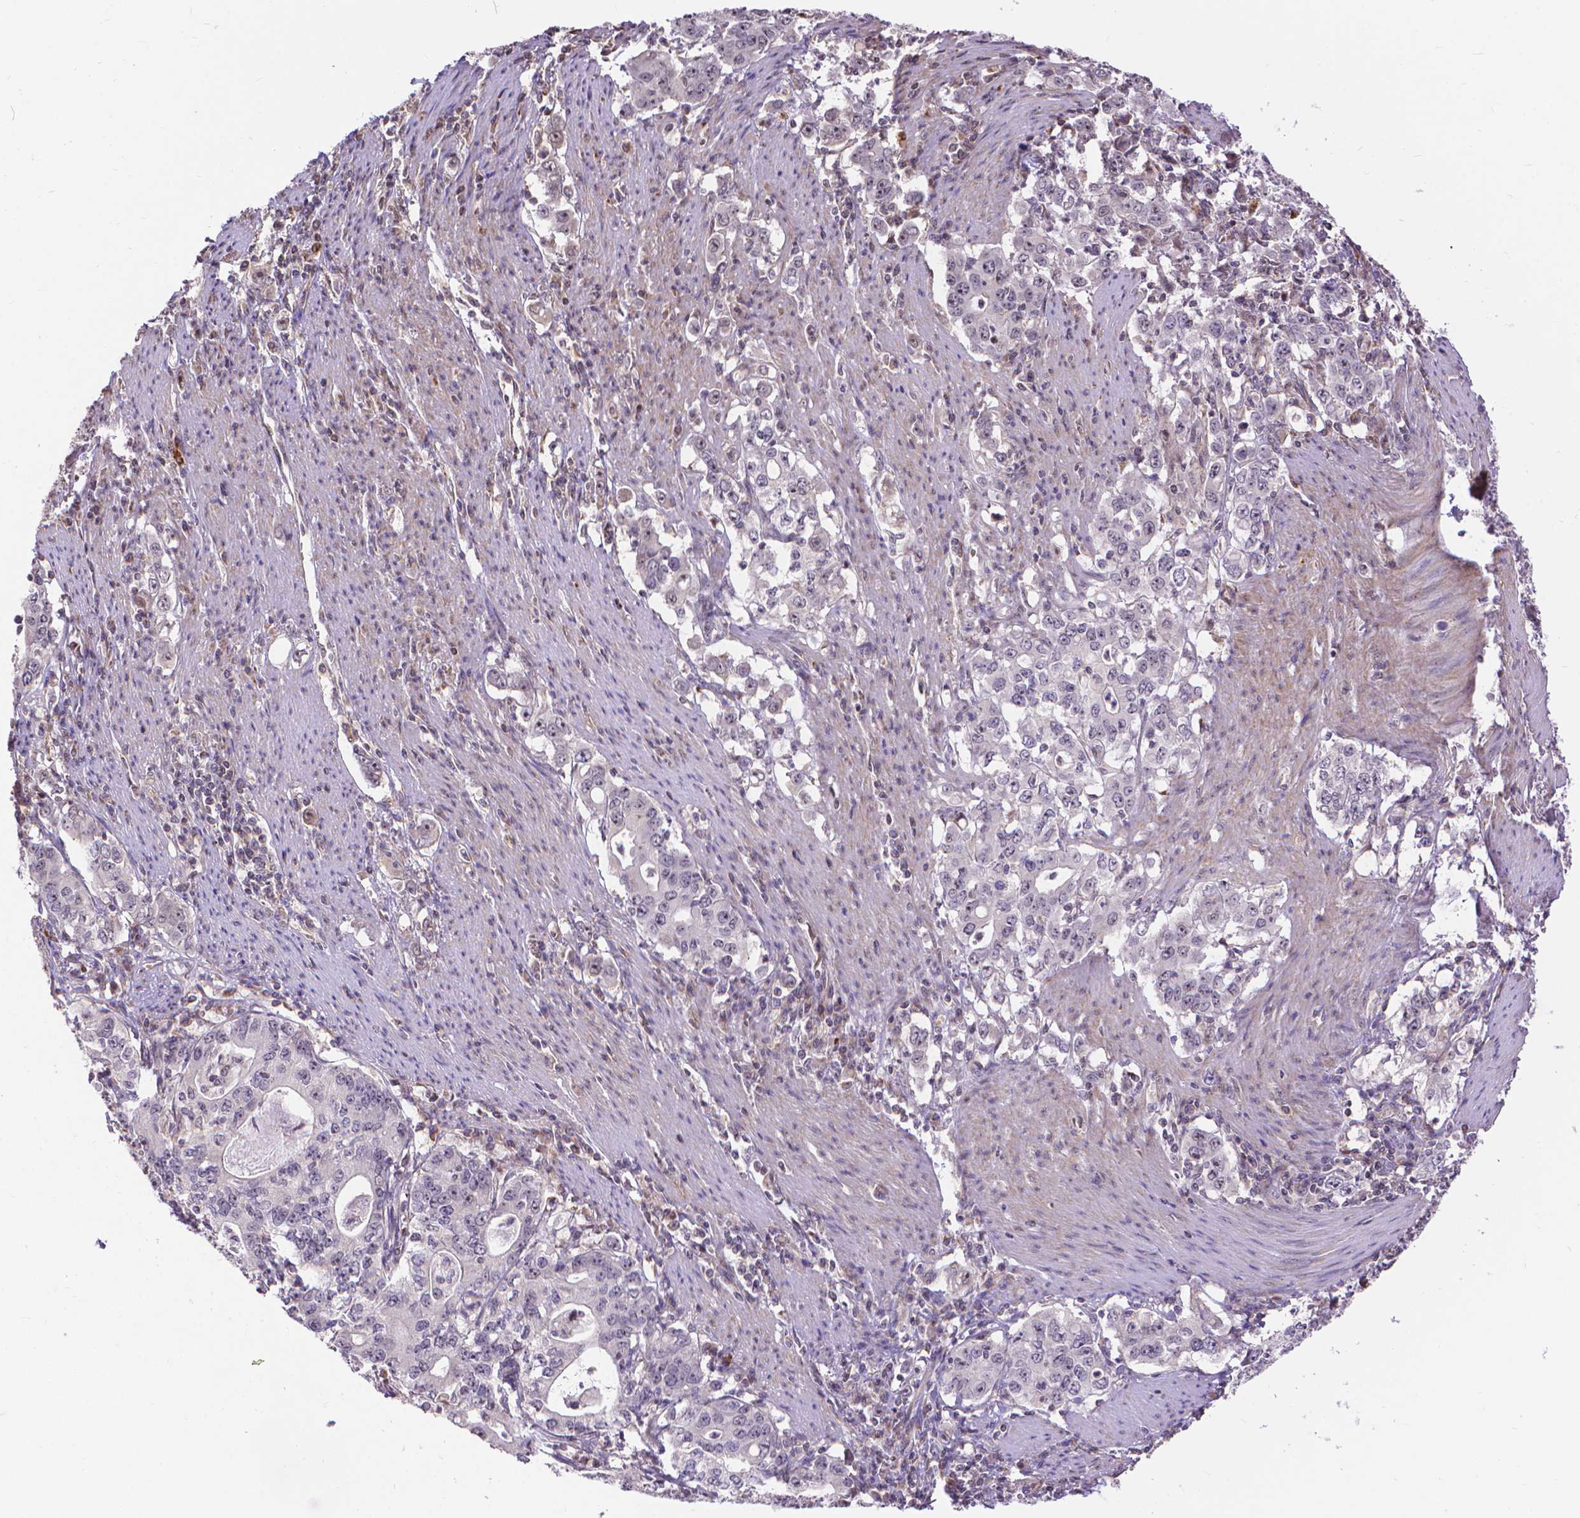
{"staining": {"intensity": "negative", "quantity": "none", "location": "none"}, "tissue": "stomach cancer", "cell_type": "Tumor cells", "image_type": "cancer", "snomed": [{"axis": "morphology", "description": "Adenocarcinoma, NOS"}, {"axis": "topography", "description": "Stomach, lower"}], "caption": "A micrograph of stomach cancer (adenocarcinoma) stained for a protein displays no brown staining in tumor cells. (DAB IHC visualized using brightfield microscopy, high magnification).", "gene": "TMEM135", "patient": {"sex": "female", "age": 72}}